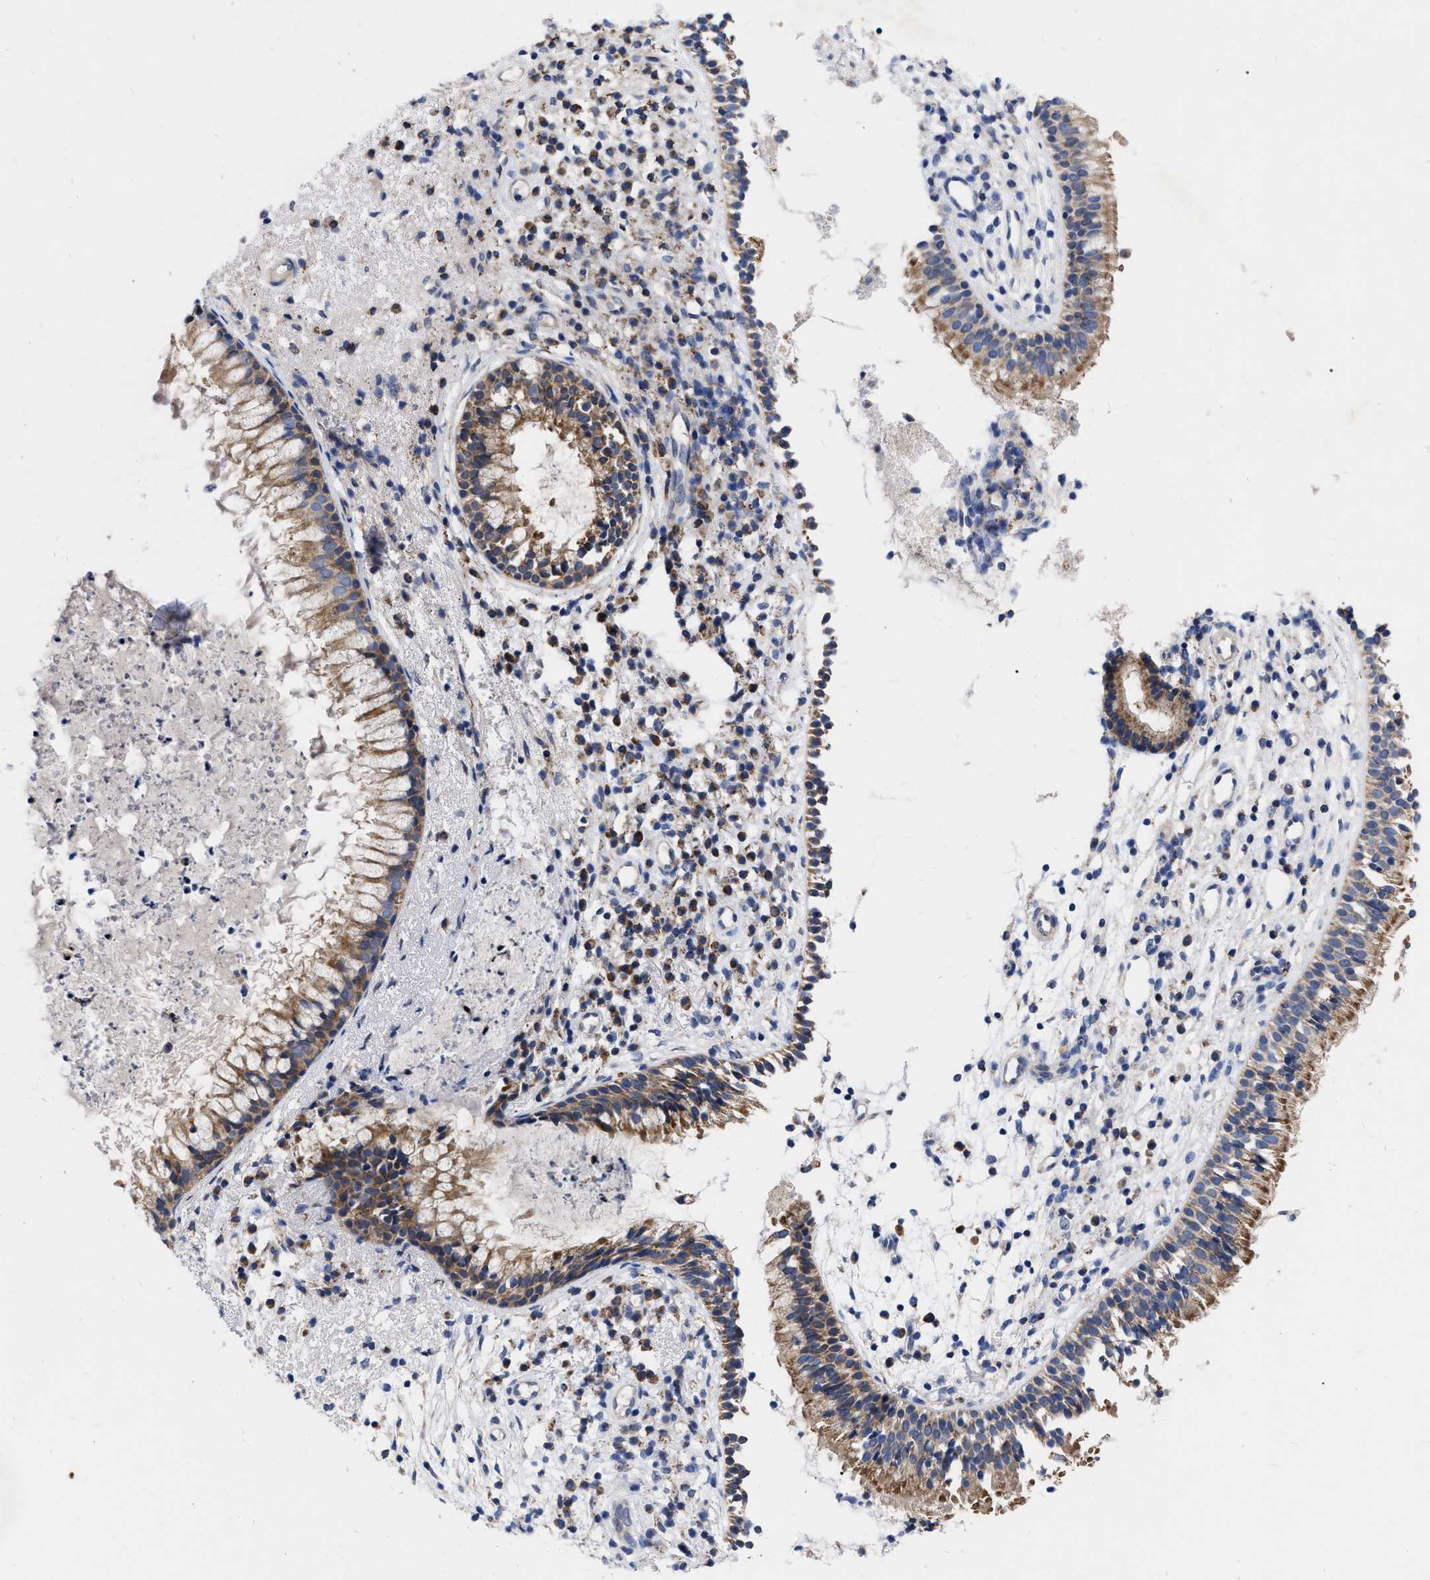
{"staining": {"intensity": "moderate", "quantity": ">75%", "location": "cytoplasmic/membranous"}, "tissue": "nasopharynx", "cell_type": "Respiratory epithelial cells", "image_type": "normal", "snomed": [{"axis": "morphology", "description": "Normal tissue, NOS"}, {"axis": "topography", "description": "Nasopharynx"}], "caption": "Protein positivity by immunohistochemistry shows moderate cytoplasmic/membranous expression in approximately >75% of respiratory epithelial cells in unremarkable nasopharynx. The protein of interest is stained brown, and the nuclei are stained in blue (DAB (3,3'-diaminobenzidine) IHC with brightfield microscopy, high magnification).", "gene": "CDKN2C", "patient": {"sex": "male", "age": 21}}